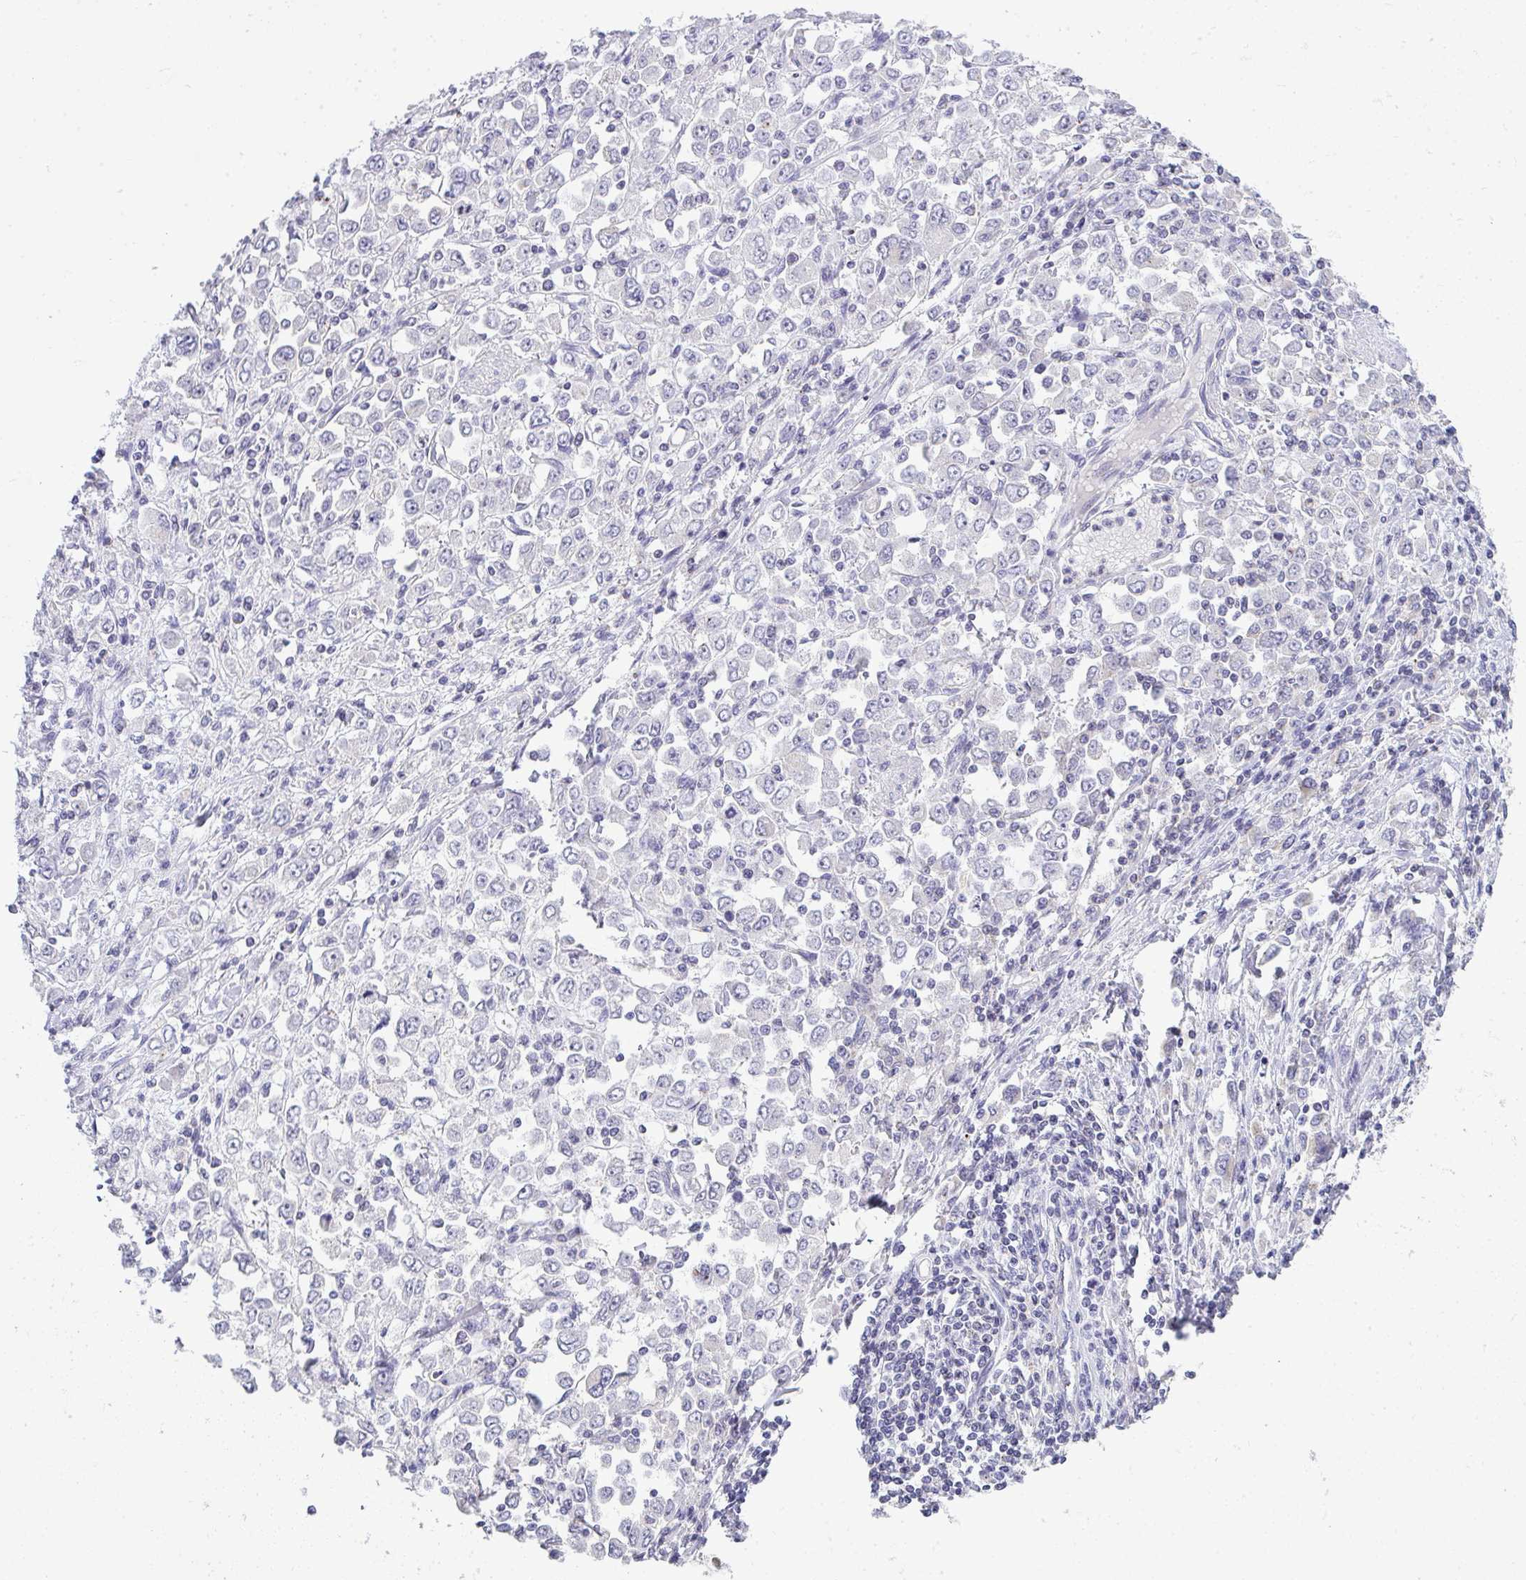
{"staining": {"intensity": "negative", "quantity": "none", "location": "none"}, "tissue": "stomach cancer", "cell_type": "Tumor cells", "image_type": "cancer", "snomed": [{"axis": "morphology", "description": "Adenocarcinoma, NOS"}, {"axis": "topography", "description": "Stomach, upper"}], "caption": "This is a image of immunohistochemistry staining of adenocarcinoma (stomach), which shows no staining in tumor cells.", "gene": "VPS4B", "patient": {"sex": "male", "age": 70}}